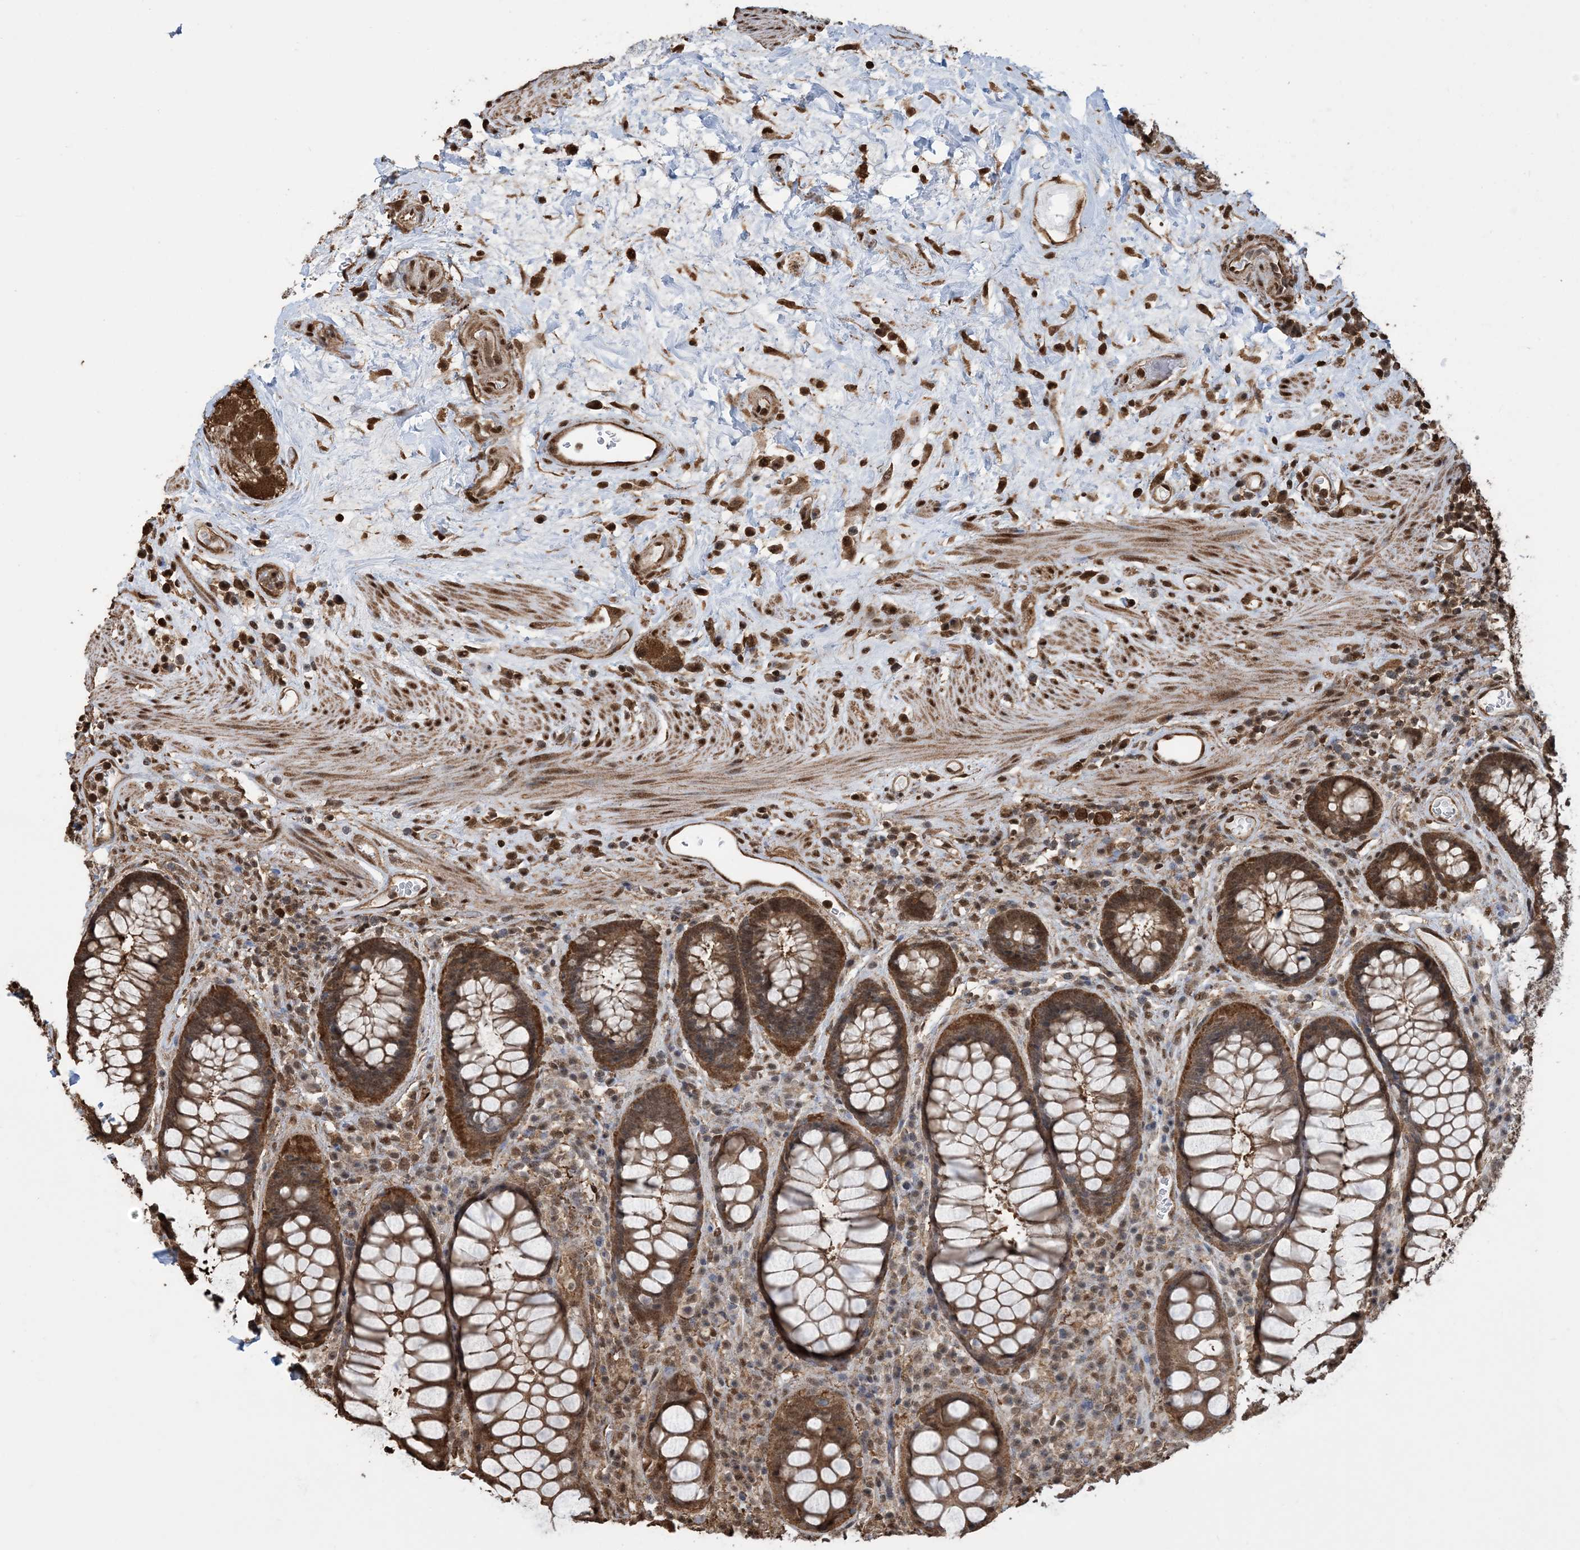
{"staining": {"intensity": "moderate", "quantity": ">75%", "location": "cytoplasmic/membranous"}, "tissue": "rectum", "cell_type": "Glandular cells", "image_type": "normal", "snomed": [{"axis": "morphology", "description": "Normal tissue, NOS"}, {"axis": "topography", "description": "Rectum"}], "caption": "This micrograph displays normal rectum stained with immunohistochemistry to label a protein in brown. The cytoplasmic/membranous of glandular cells show moderate positivity for the protein. Nuclei are counter-stained blue.", "gene": "HSPA1A", "patient": {"sex": "male", "age": 64}}